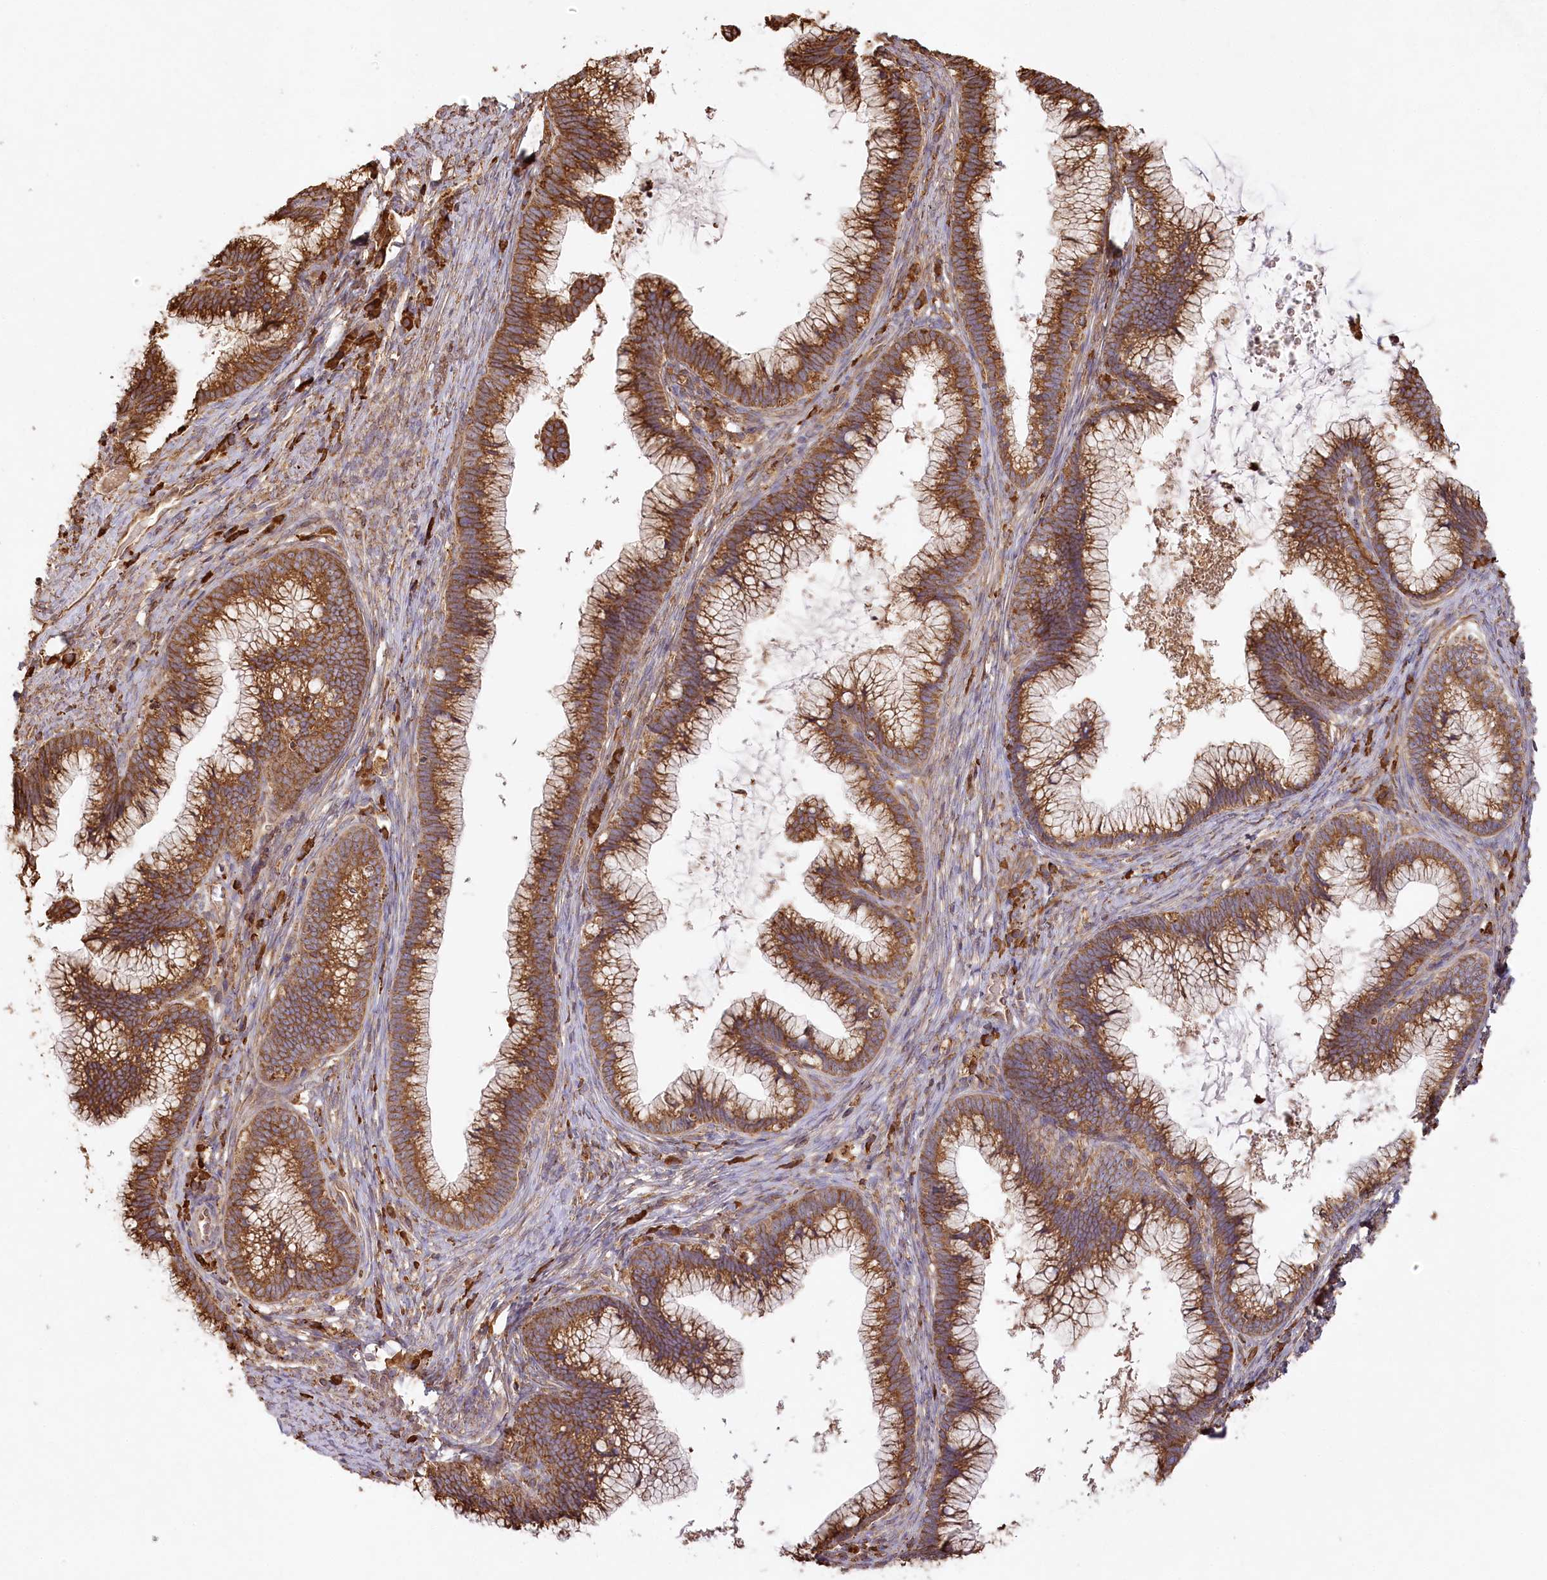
{"staining": {"intensity": "strong", "quantity": ">75%", "location": "cytoplasmic/membranous"}, "tissue": "cervical cancer", "cell_type": "Tumor cells", "image_type": "cancer", "snomed": [{"axis": "morphology", "description": "Adenocarcinoma, NOS"}, {"axis": "topography", "description": "Cervix"}], "caption": "Cervical cancer stained for a protein (brown) demonstrates strong cytoplasmic/membranous positive expression in approximately >75% of tumor cells.", "gene": "ACAP2", "patient": {"sex": "female", "age": 36}}